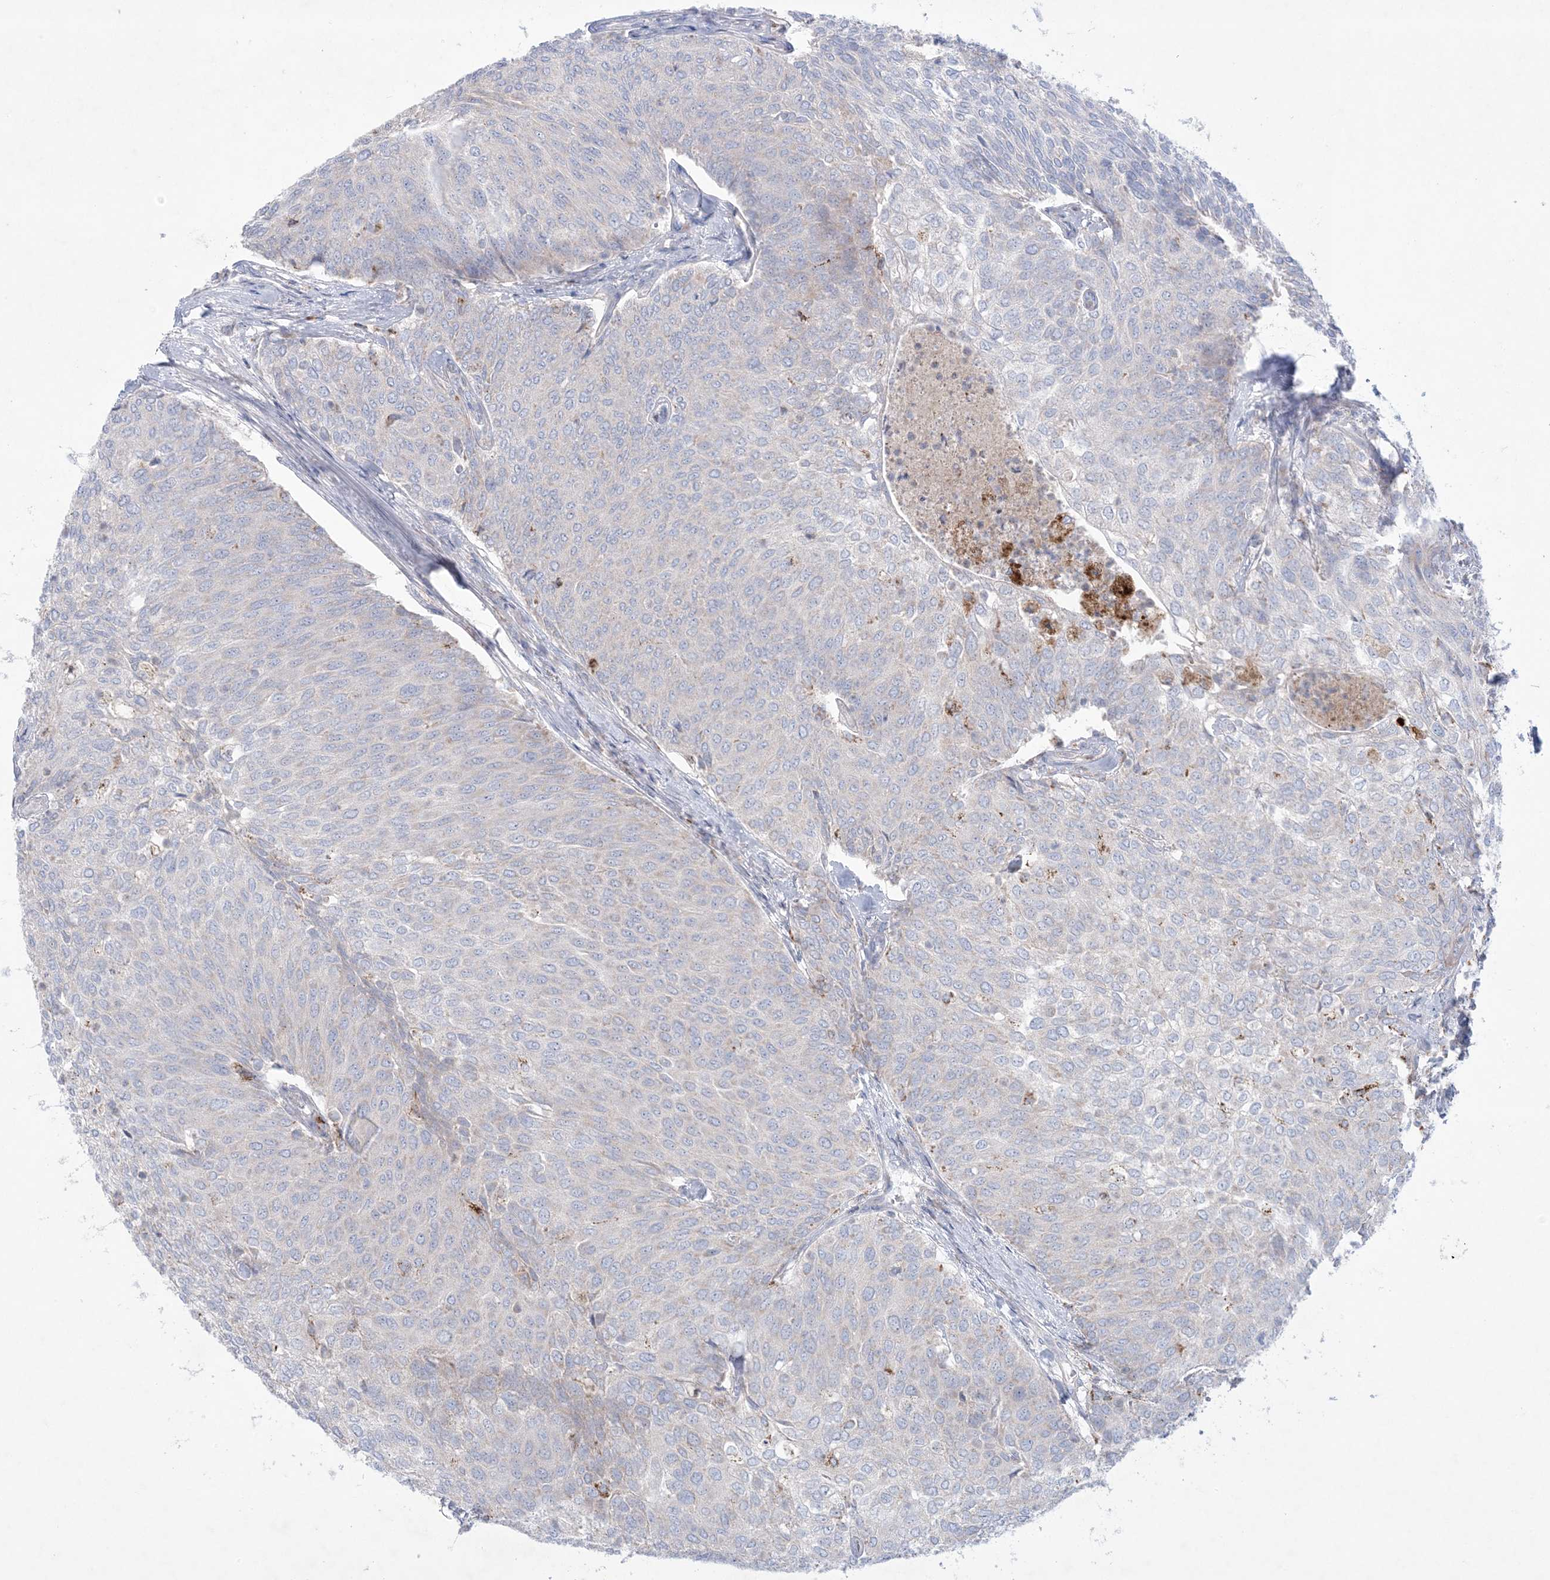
{"staining": {"intensity": "weak", "quantity": "25%-75%", "location": "cytoplasmic/membranous"}, "tissue": "urothelial cancer", "cell_type": "Tumor cells", "image_type": "cancer", "snomed": [{"axis": "morphology", "description": "Urothelial carcinoma, Low grade"}, {"axis": "topography", "description": "Urinary bladder"}], "caption": "This micrograph shows urothelial cancer stained with immunohistochemistry (IHC) to label a protein in brown. The cytoplasmic/membranous of tumor cells show weak positivity for the protein. Nuclei are counter-stained blue.", "gene": "KCTD6", "patient": {"sex": "female", "age": 79}}